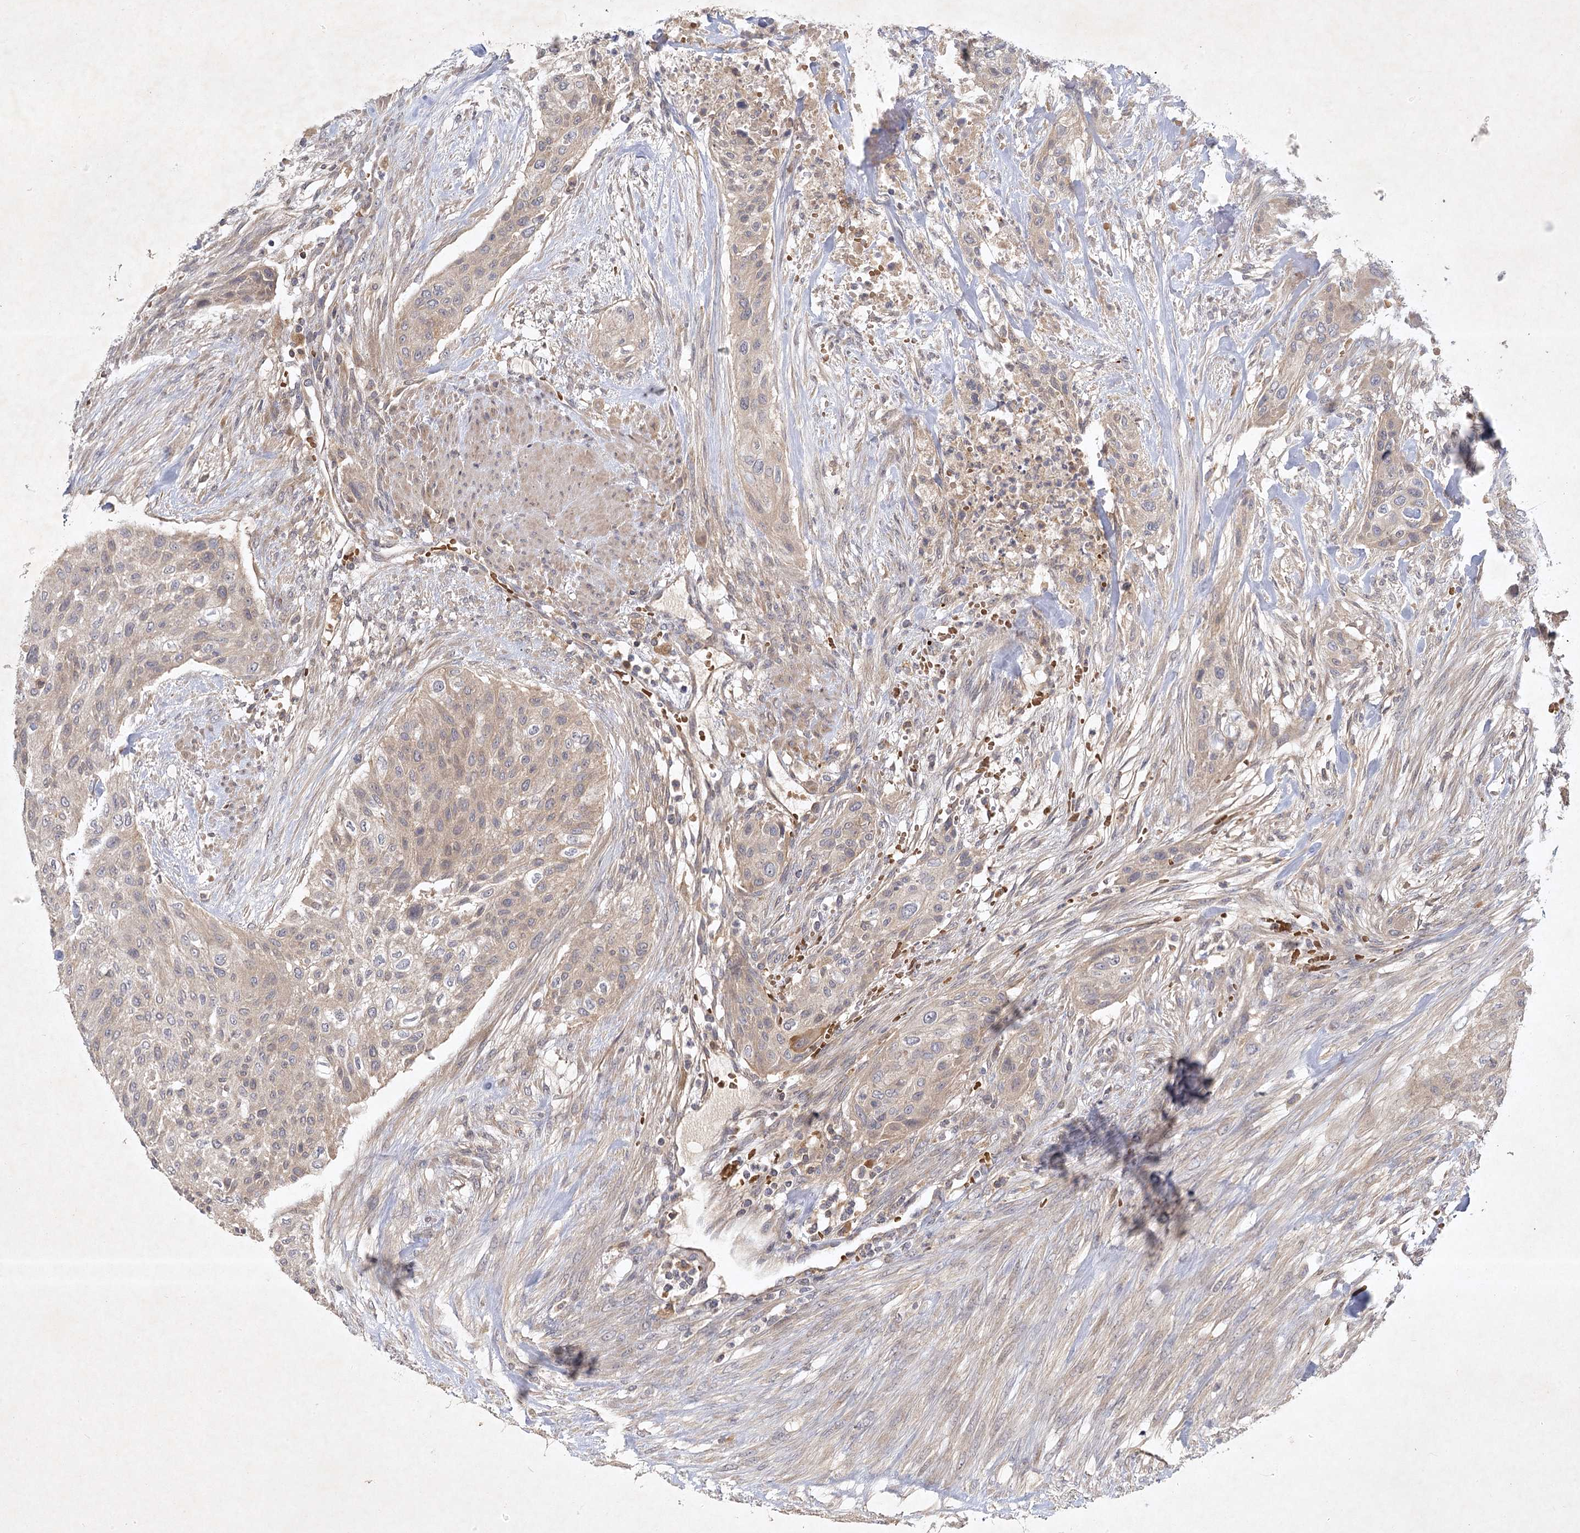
{"staining": {"intensity": "weak", "quantity": "25%-75%", "location": "cytoplasmic/membranous"}, "tissue": "urothelial cancer", "cell_type": "Tumor cells", "image_type": "cancer", "snomed": [{"axis": "morphology", "description": "Urothelial carcinoma, High grade"}, {"axis": "topography", "description": "Urinary bladder"}], "caption": "Urothelial cancer stained with a protein marker demonstrates weak staining in tumor cells.", "gene": "PYROXD2", "patient": {"sex": "male", "age": 35}}